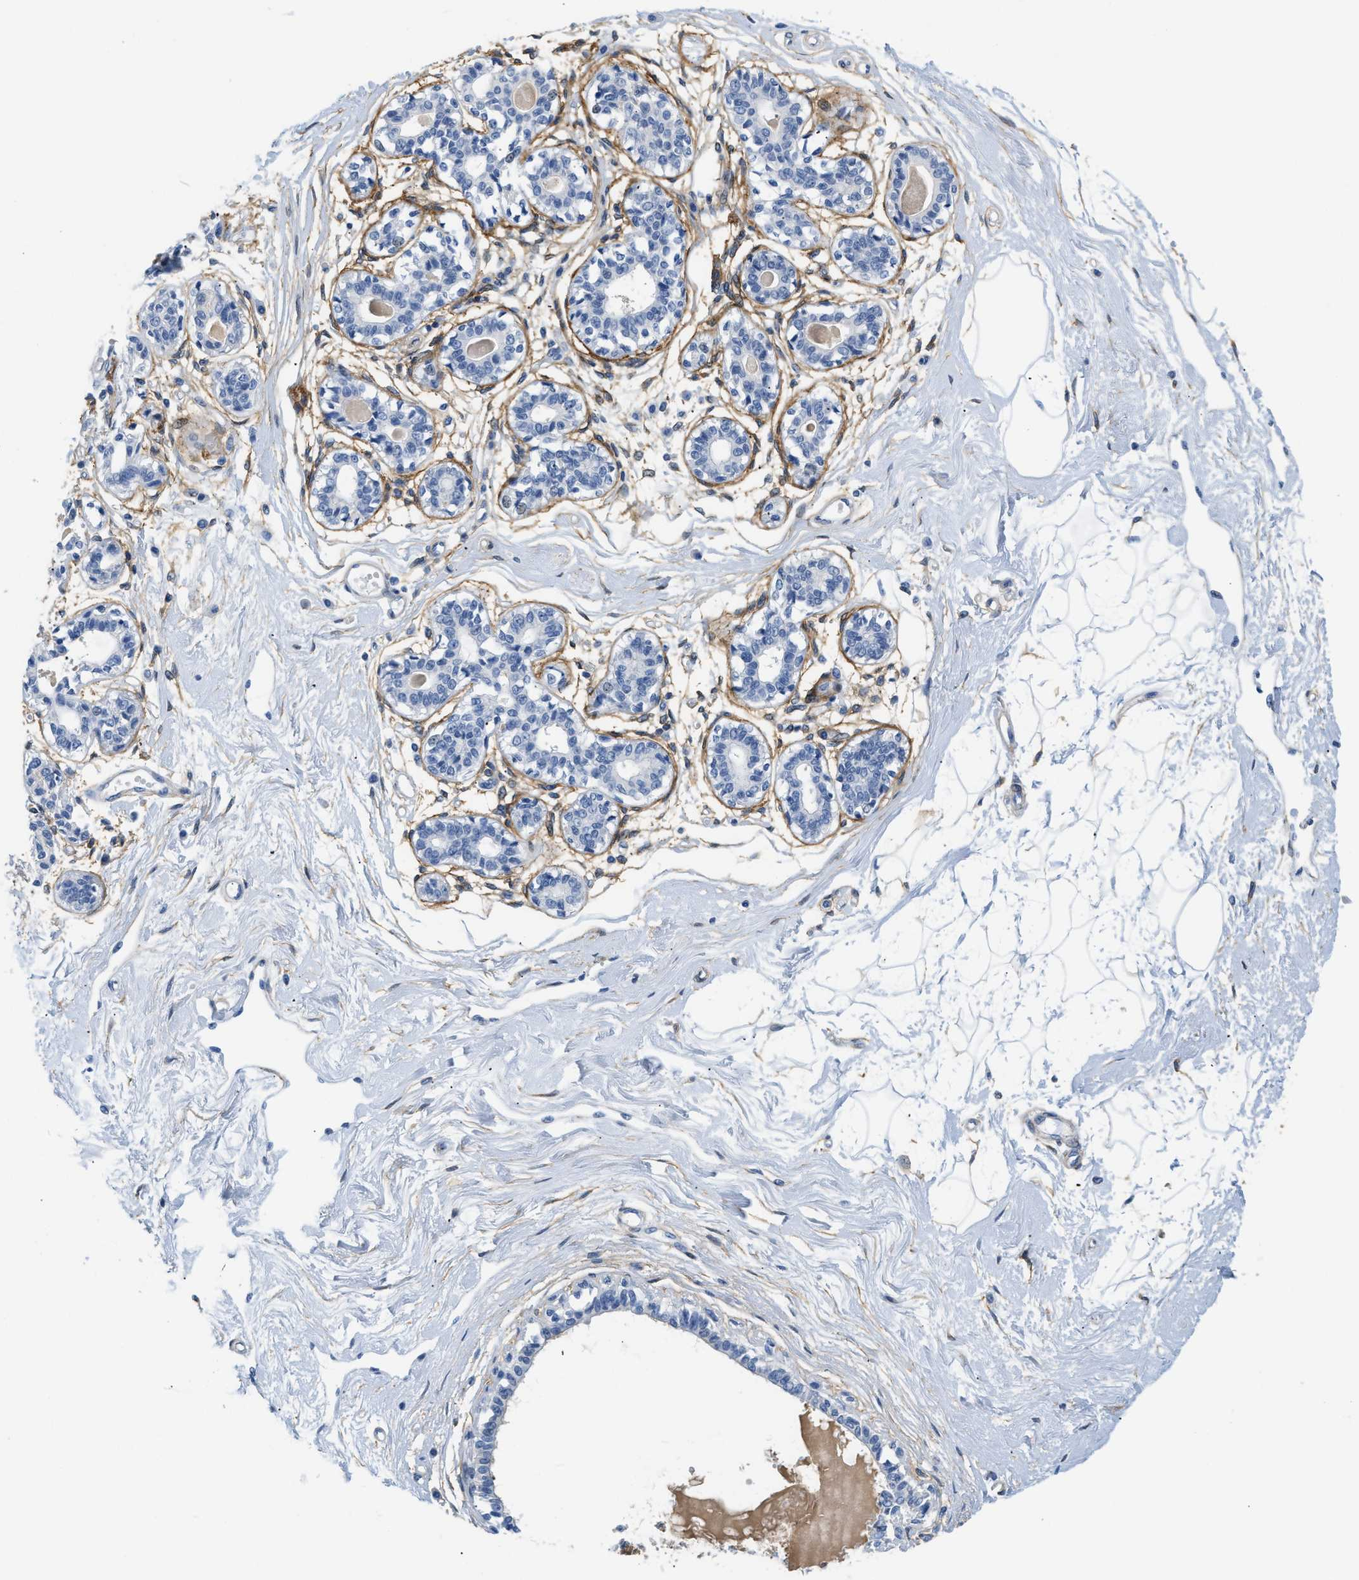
{"staining": {"intensity": "negative", "quantity": "none", "location": "none"}, "tissue": "breast", "cell_type": "Adipocytes", "image_type": "normal", "snomed": [{"axis": "morphology", "description": "Normal tissue, NOS"}, {"axis": "topography", "description": "Breast"}], "caption": "IHC of unremarkable human breast shows no positivity in adipocytes. Nuclei are stained in blue.", "gene": "PDGFRB", "patient": {"sex": "female", "age": 45}}